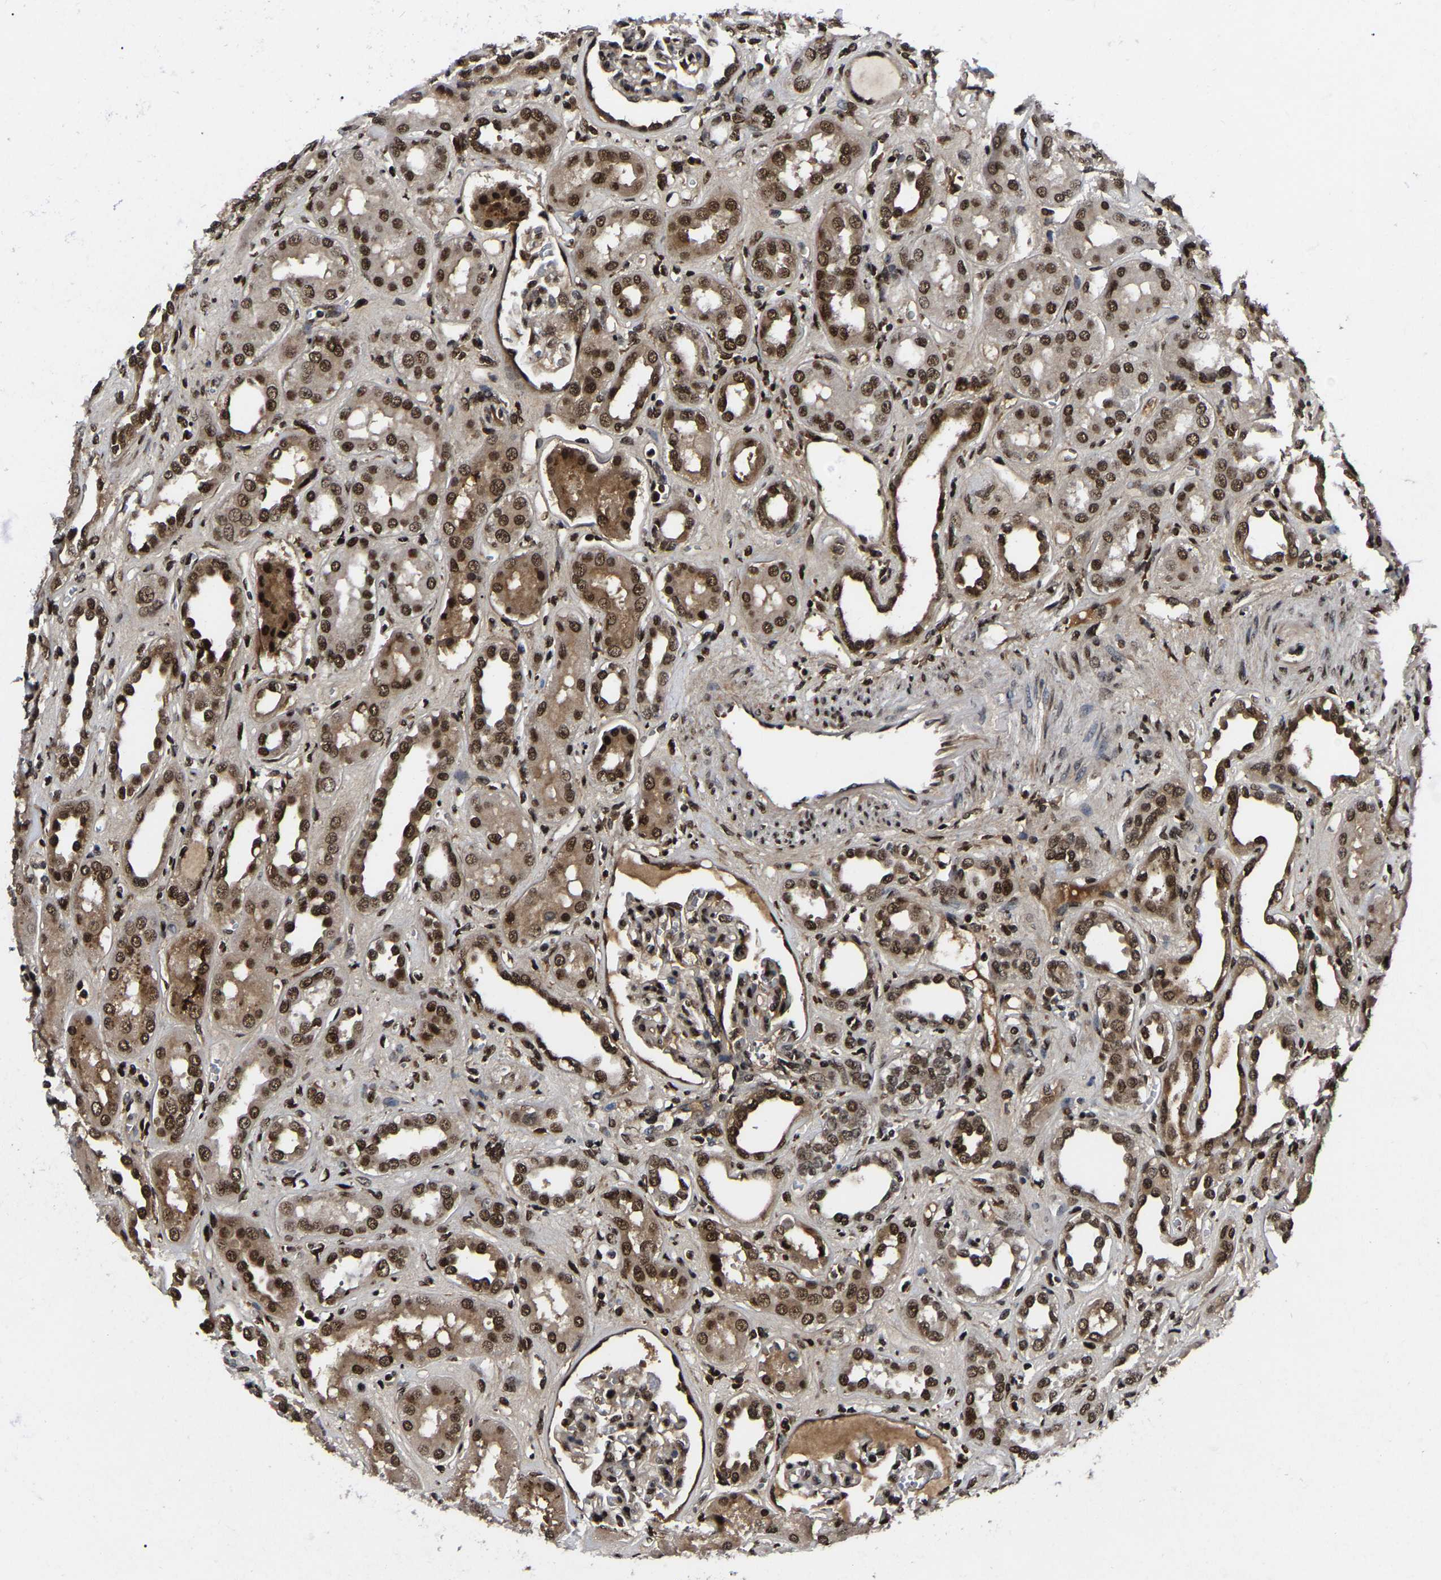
{"staining": {"intensity": "moderate", "quantity": ">75%", "location": "nuclear"}, "tissue": "kidney", "cell_type": "Cells in glomeruli", "image_type": "normal", "snomed": [{"axis": "morphology", "description": "Normal tissue, NOS"}, {"axis": "topography", "description": "Kidney"}], "caption": "A medium amount of moderate nuclear expression is present in about >75% of cells in glomeruli in benign kidney. The staining is performed using DAB brown chromogen to label protein expression. The nuclei are counter-stained blue using hematoxylin.", "gene": "TRIM35", "patient": {"sex": "male", "age": 59}}